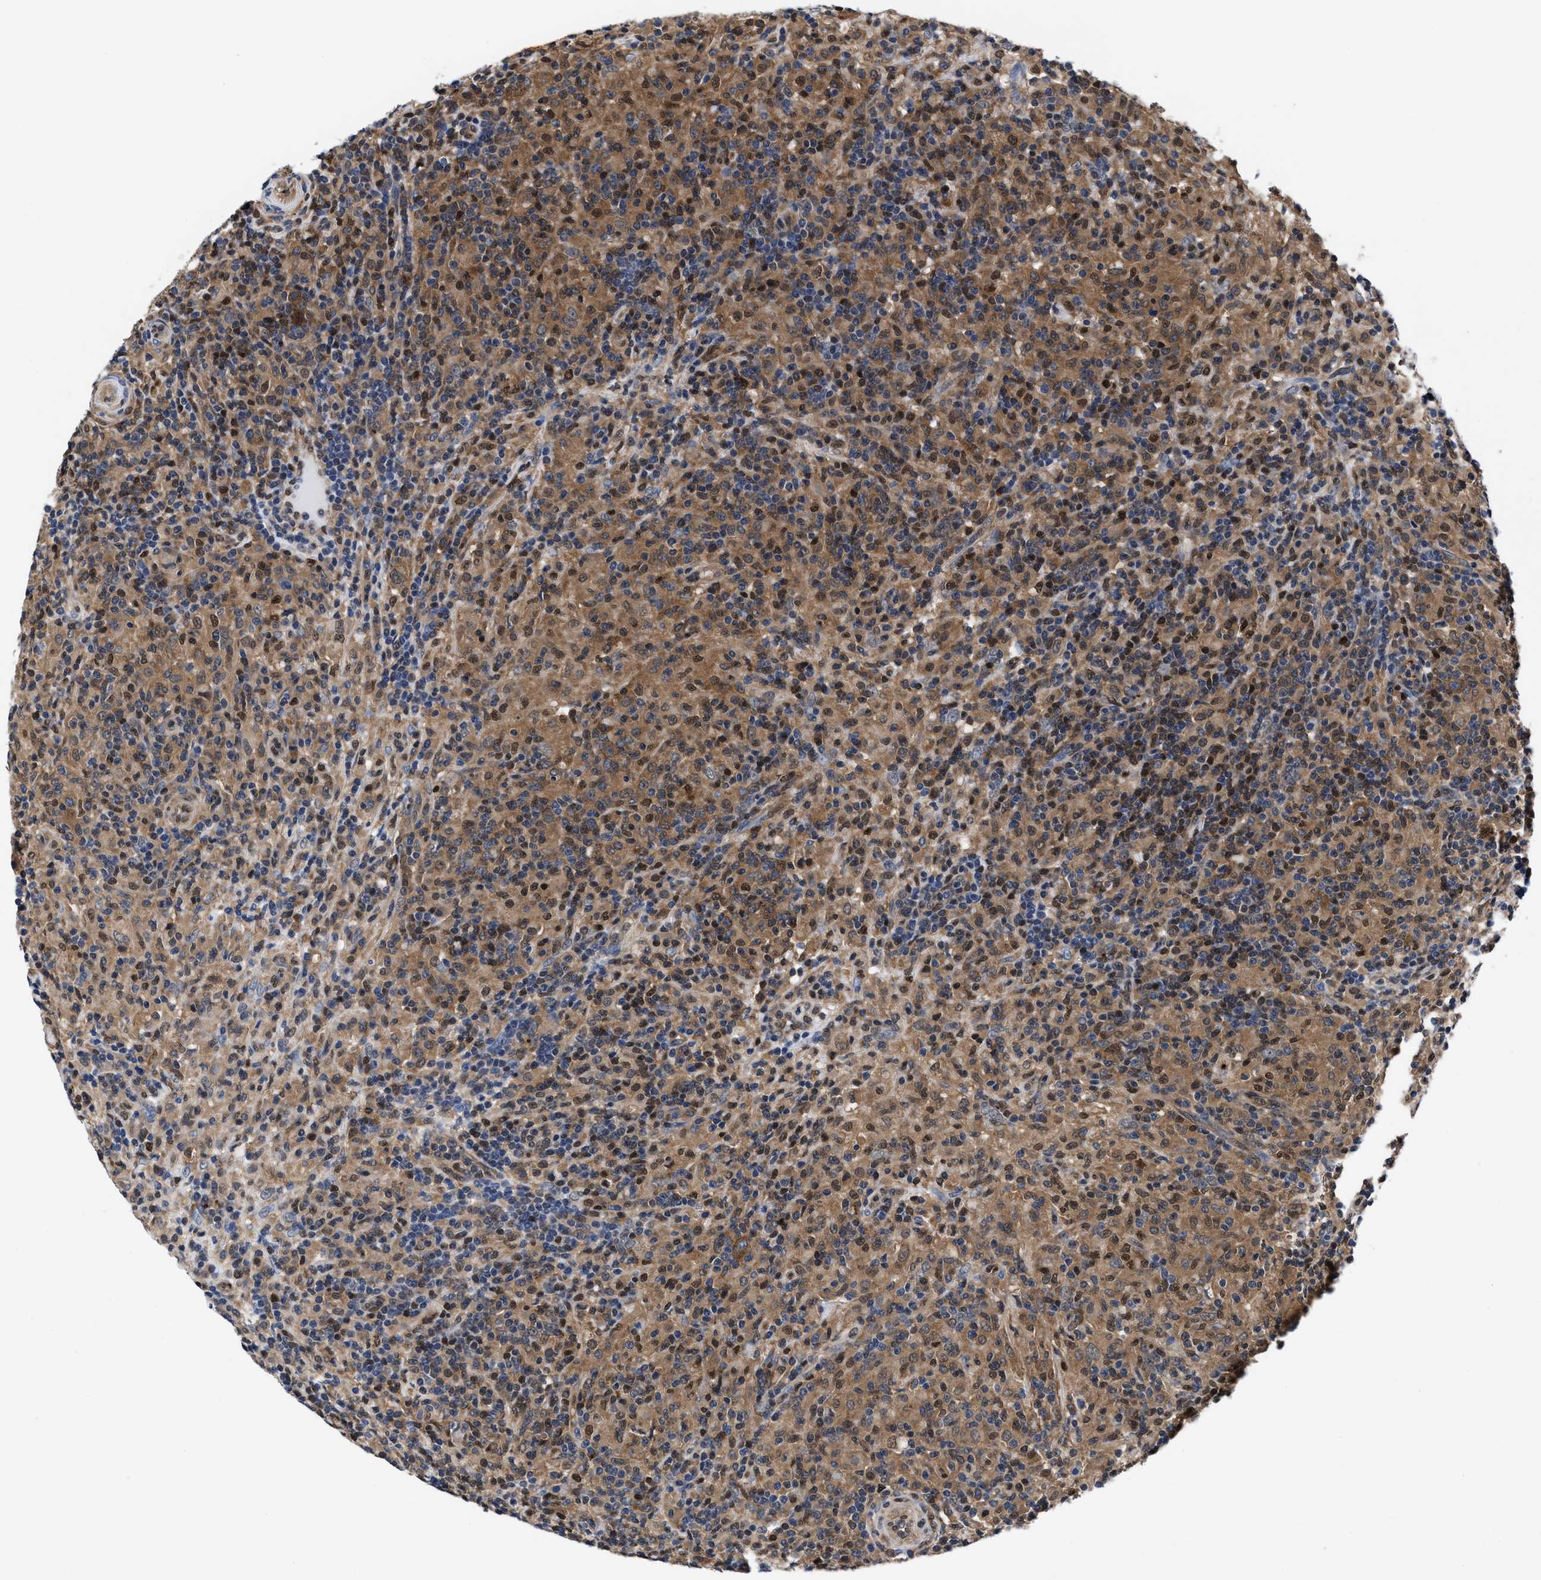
{"staining": {"intensity": "moderate", "quantity": ">75%", "location": "cytoplasmic/membranous"}, "tissue": "lymphoma", "cell_type": "Tumor cells", "image_type": "cancer", "snomed": [{"axis": "morphology", "description": "Hodgkin's disease, NOS"}, {"axis": "topography", "description": "Lymph node"}], "caption": "Immunohistochemical staining of lymphoma shows medium levels of moderate cytoplasmic/membranous staining in about >75% of tumor cells. (Stains: DAB in brown, nuclei in blue, Microscopy: brightfield microscopy at high magnification).", "gene": "ACLY", "patient": {"sex": "male", "age": 70}}